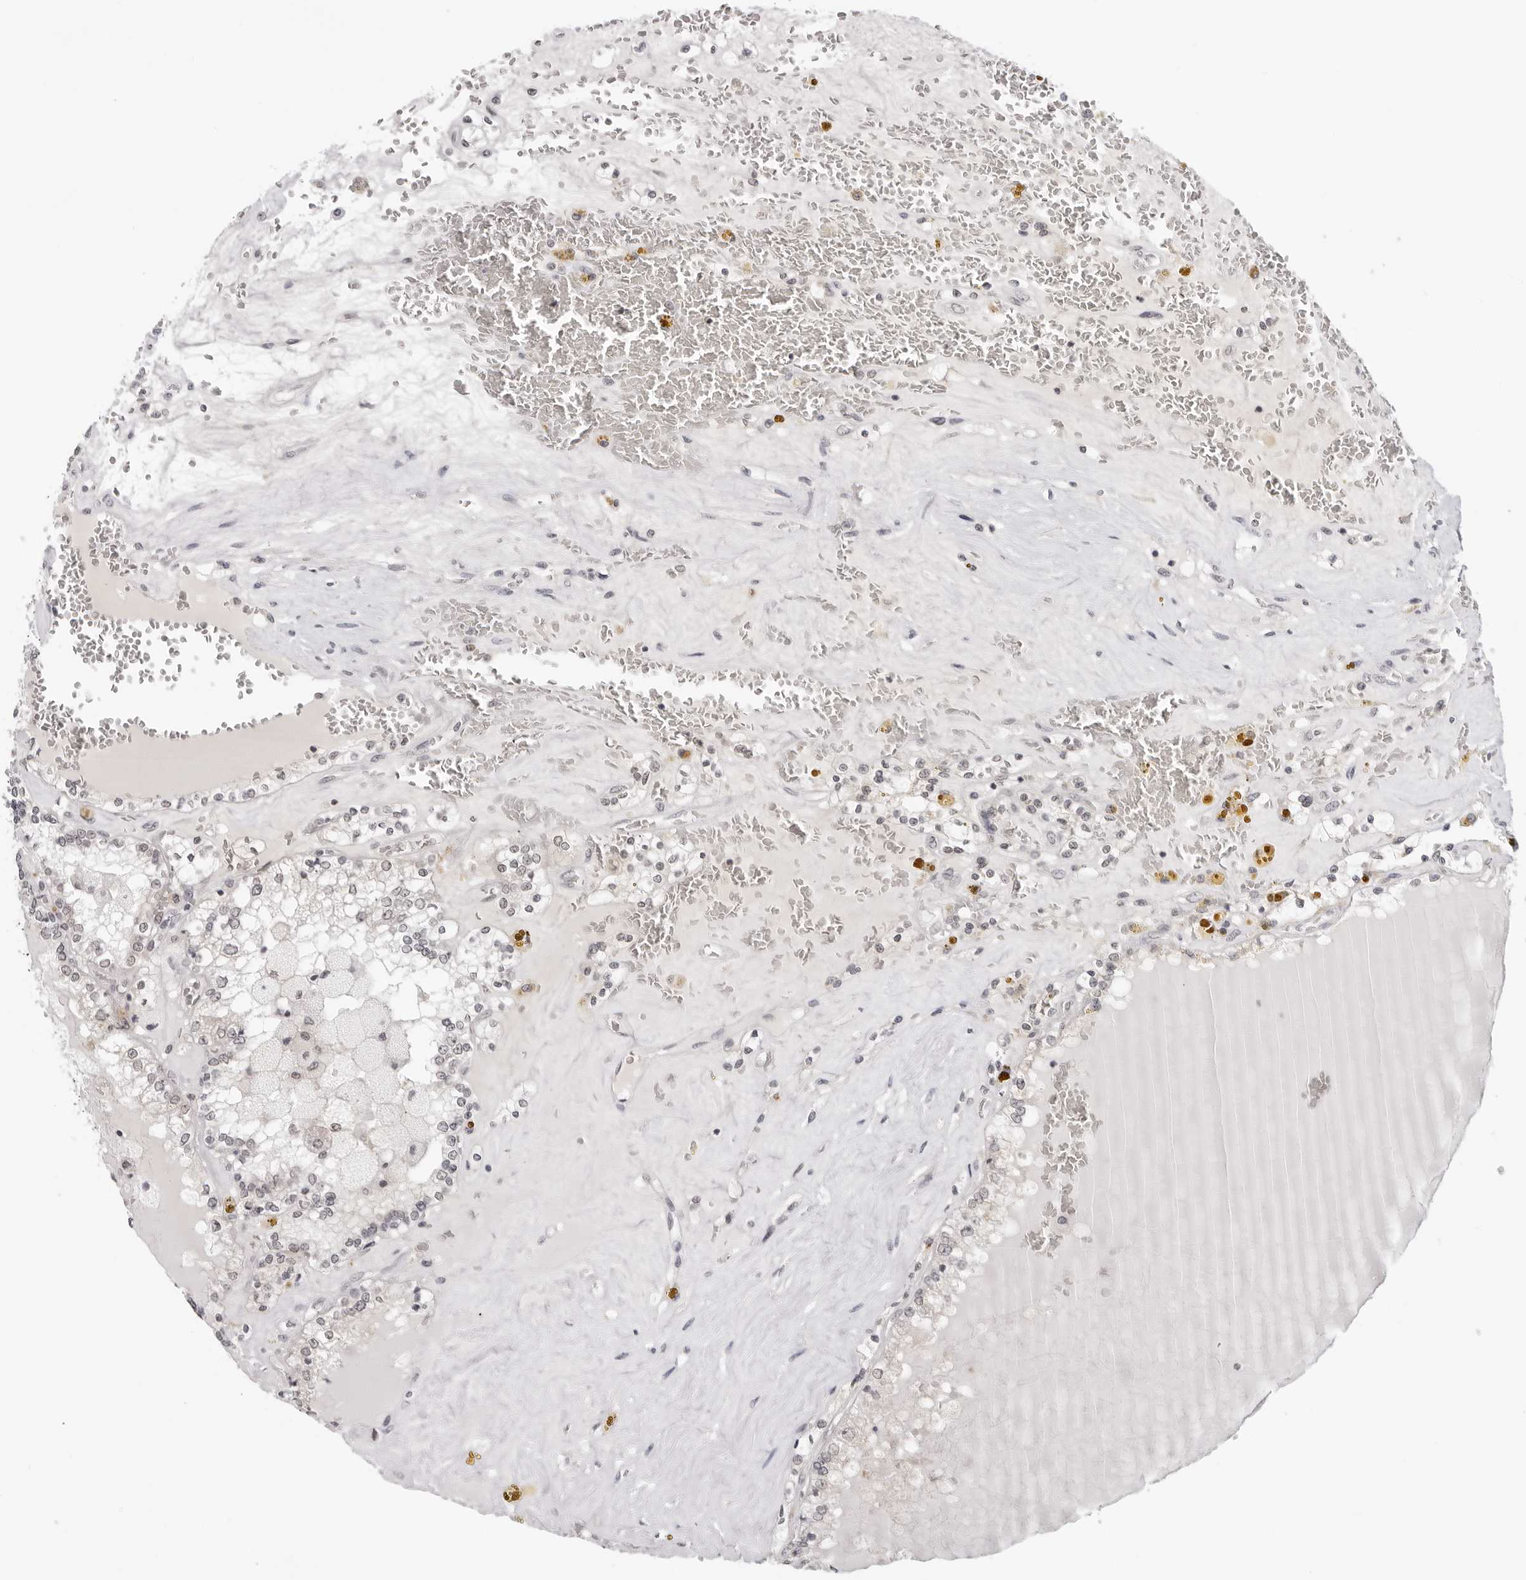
{"staining": {"intensity": "negative", "quantity": "none", "location": "none"}, "tissue": "renal cancer", "cell_type": "Tumor cells", "image_type": "cancer", "snomed": [{"axis": "morphology", "description": "Adenocarcinoma, NOS"}, {"axis": "topography", "description": "Kidney"}], "caption": "Immunohistochemistry histopathology image of human renal adenocarcinoma stained for a protein (brown), which shows no expression in tumor cells.", "gene": "PRUNE1", "patient": {"sex": "female", "age": 56}}